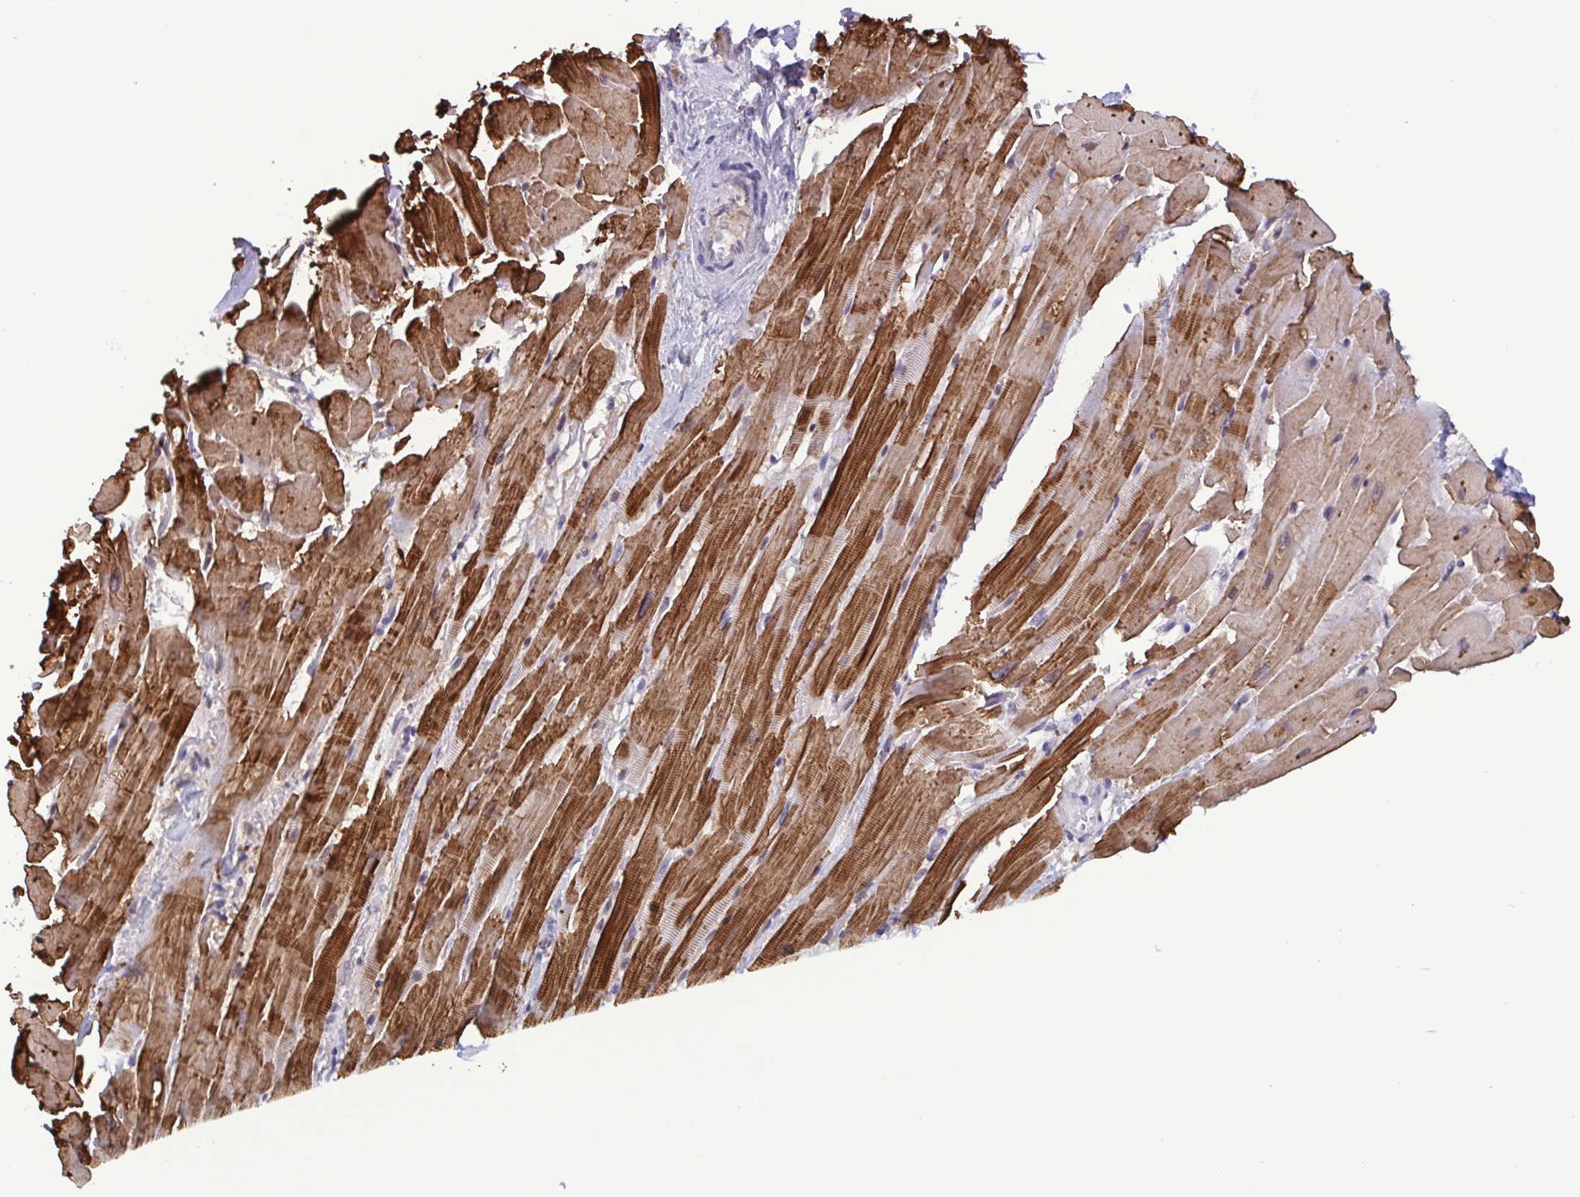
{"staining": {"intensity": "strong", "quantity": ">75%", "location": "cytoplasmic/membranous"}, "tissue": "heart muscle", "cell_type": "Cardiomyocytes", "image_type": "normal", "snomed": [{"axis": "morphology", "description": "Normal tissue, NOS"}, {"axis": "topography", "description": "Heart"}], "caption": "This photomicrograph displays immunohistochemistry staining of benign heart muscle, with high strong cytoplasmic/membranous expression in approximately >75% of cardiomyocytes.", "gene": "TNNI3", "patient": {"sex": "male", "age": 37}}